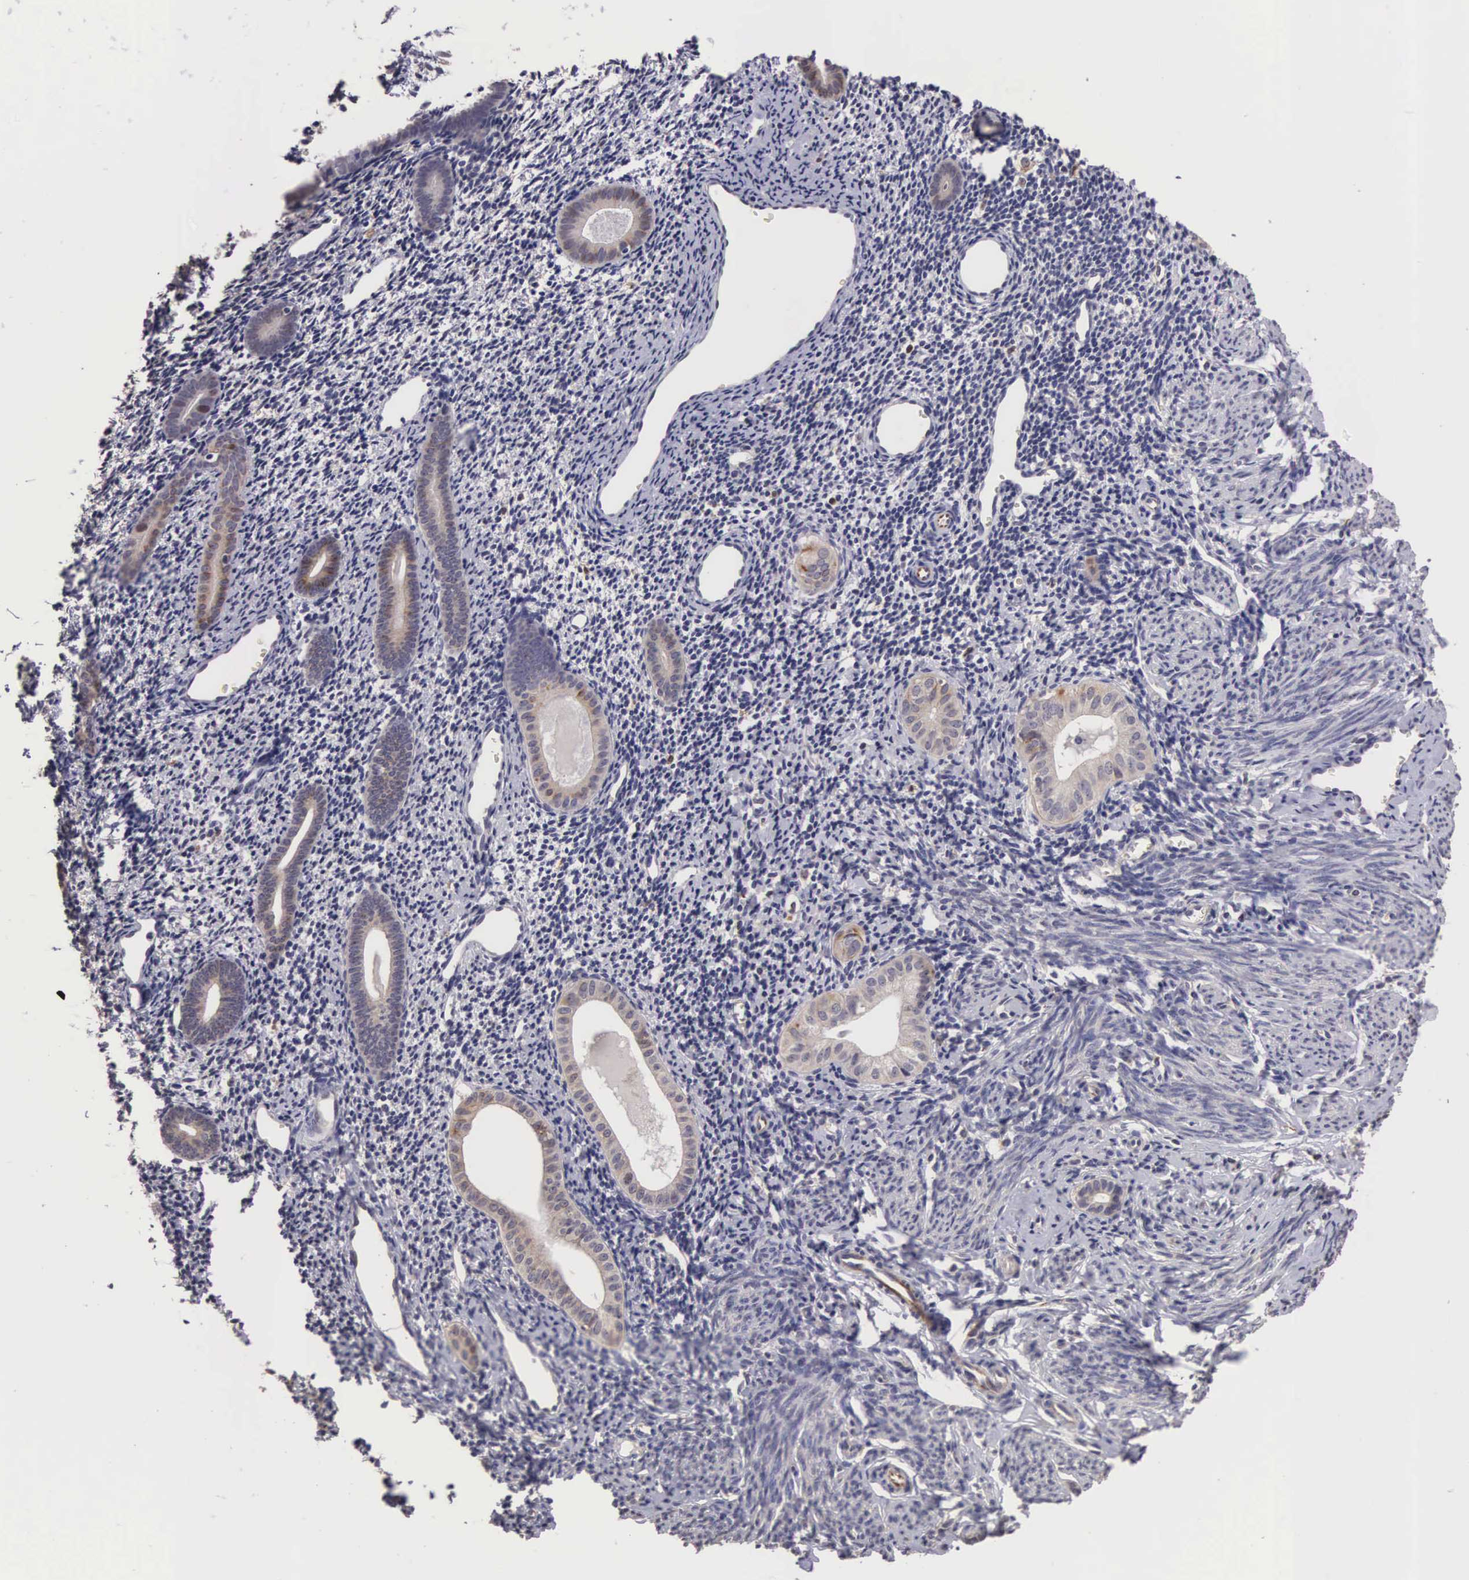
{"staining": {"intensity": "negative", "quantity": "none", "location": "none"}, "tissue": "endometrium", "cell_type": "Cells in endometrial stroma", "image_type": "normal", "snomed": [{"axis": "morphology", "description": "Normal tissue, NOS"}, {"axis": "morphology", "description": "Neoplasm, benign, NOS"}, {"axis": "topography", "description": "Uterus"}], "caption": "High magnification brightfield microscopy of normal endometrium stained with DAB (3,3'-diaminobenzidine) (brown) and counterstained with hematoxylin (blue): cells in endometrial stroma show no significant expression. (IHC, brightfield microscopy, high magnification).", "gene": "CDC45", "patient": {"sex": "female", "age": 55}}